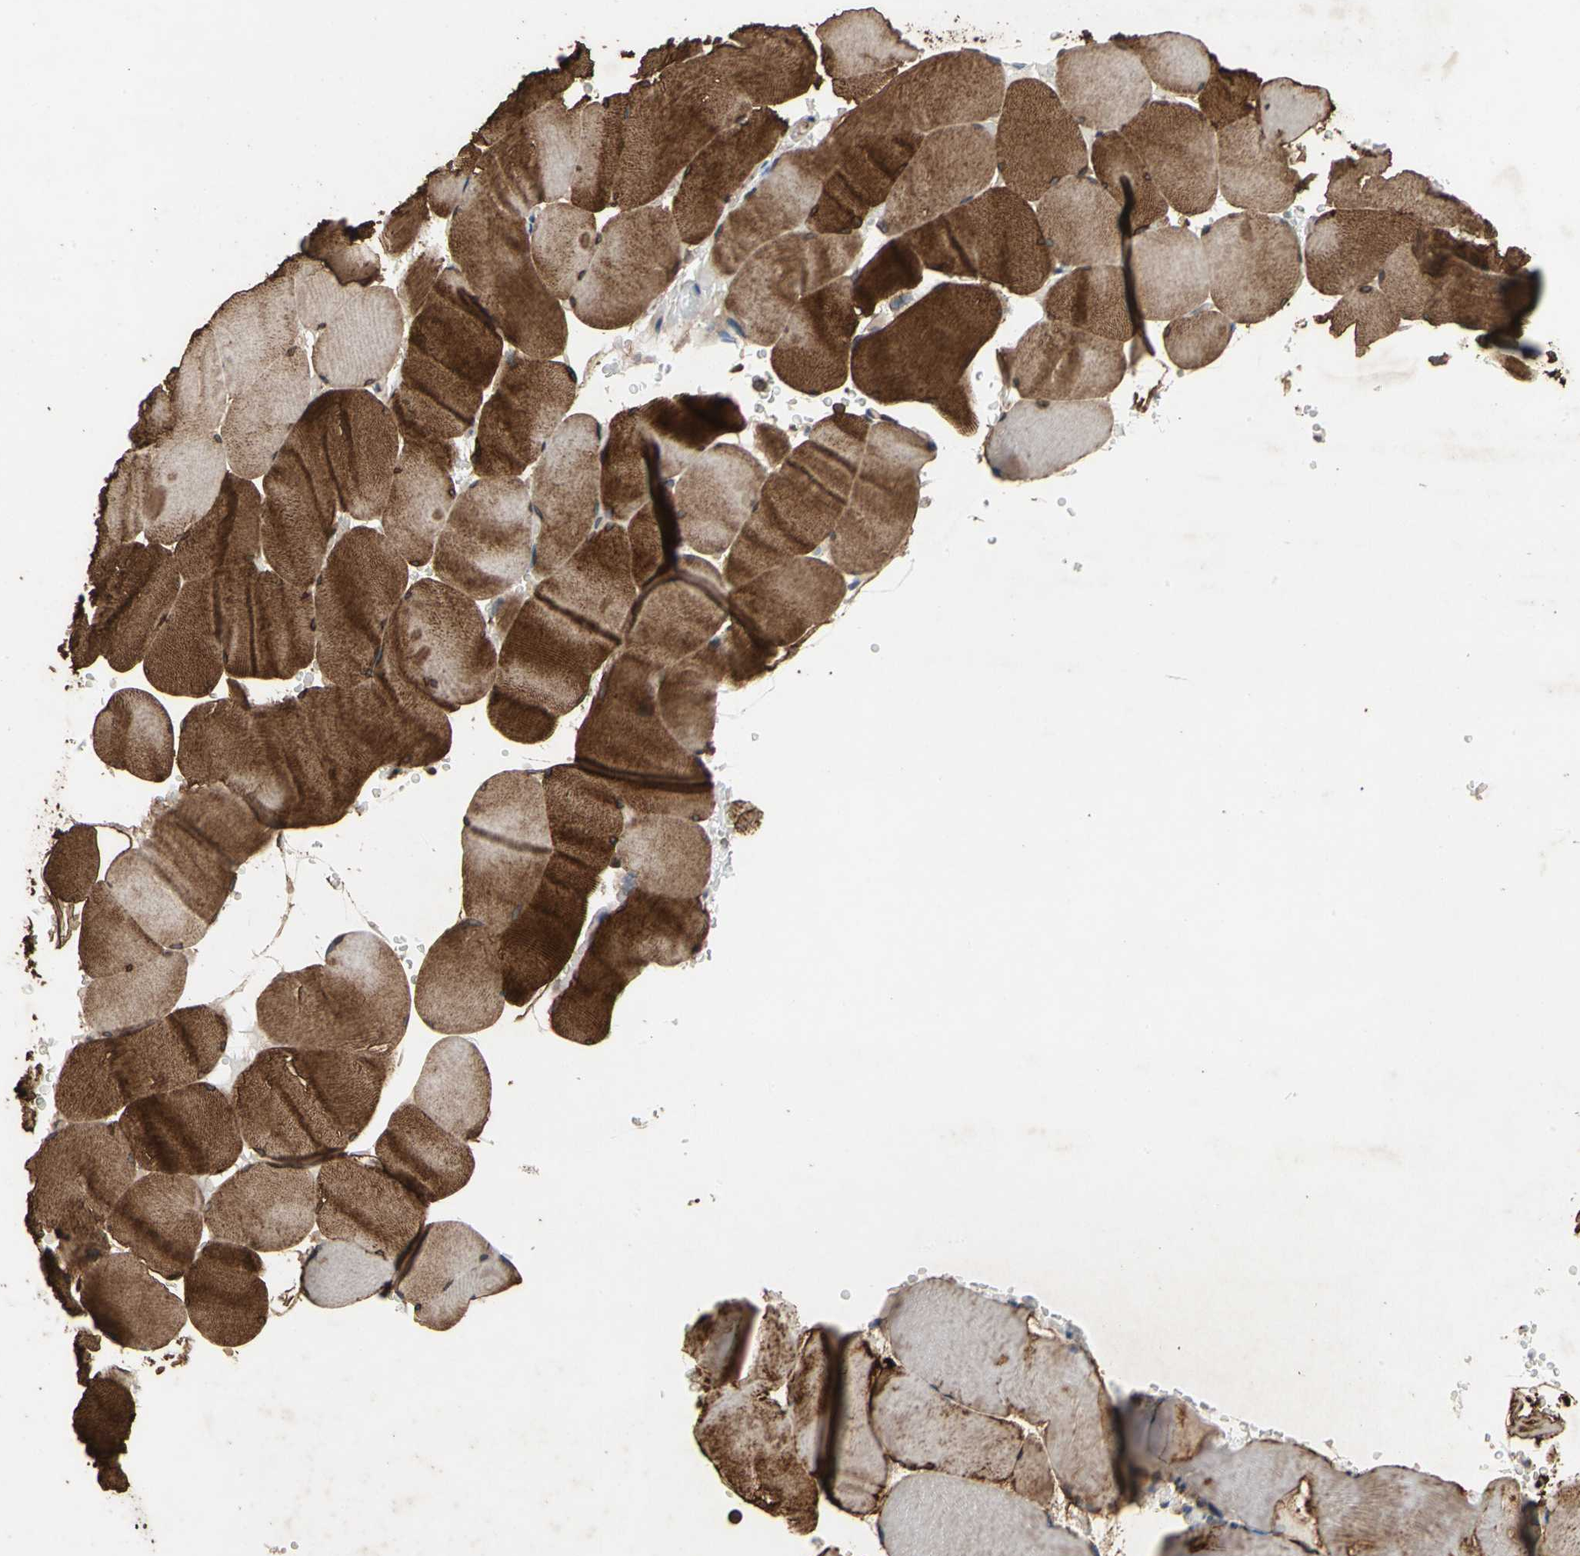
{"staining": {"intensity": "strong", "quantity": ">75%", "location": "cytoplasmic/membranous"}, "tissue": "skeletal muscle", "cell_type": "Myocytes", "image_type": "normal", "snomed": [{"axis": "morphology", "description": "Normal tissue, NOS"}, {"axis": "topography", "description": "Skeletal muscle"}], "caption": "Approximately >75% of myocytes in benign human skeletal muscle exhibit strong cytoplasmic/membranous protein positivity as visualized by brown immunohistochemical staining.", "gene": "MAP3K10", "patient": {"sex": "male", "age": 62}}